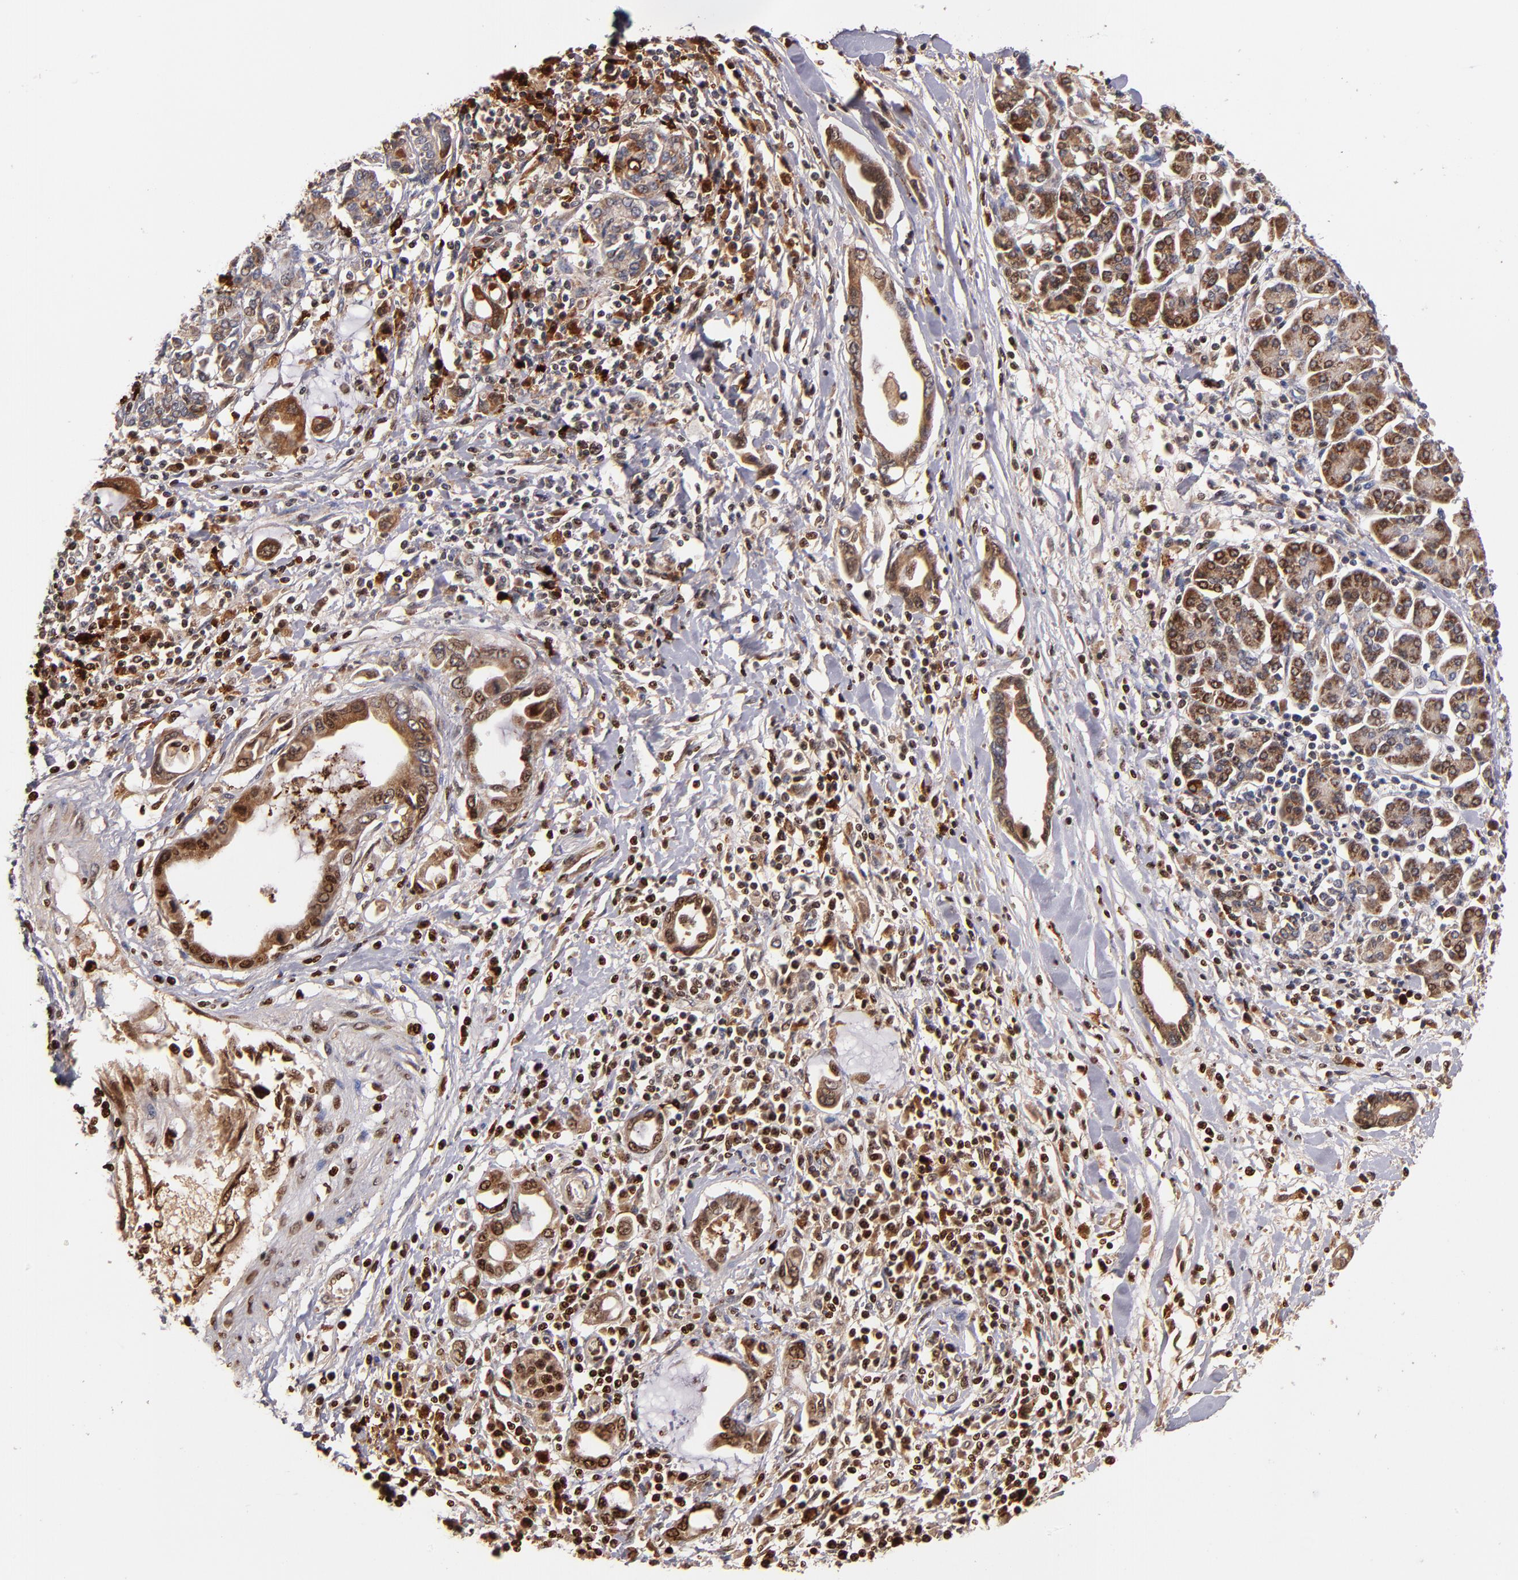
{"staining": {"intensity": "moderate", "quantity": ">75%", "location": "cytoplasmic/membranous"}, "tissue": "pancreatic cancer", "cell_type": "Tumor cells", "image_type": "cancer", "snomed": [{"axis": "morphology", "description": "Adenocarcinoma, NOS"}, {"axis": "topography", "description": "Pancreas"}], "caption": "Moderate cytoplasmic/membranous protein staining is present in about >75% of tumor cells in adenocarcinoma (pancreatic).", "gene": "DIABLO", "patient": {"sex": "female", "age": 57}}